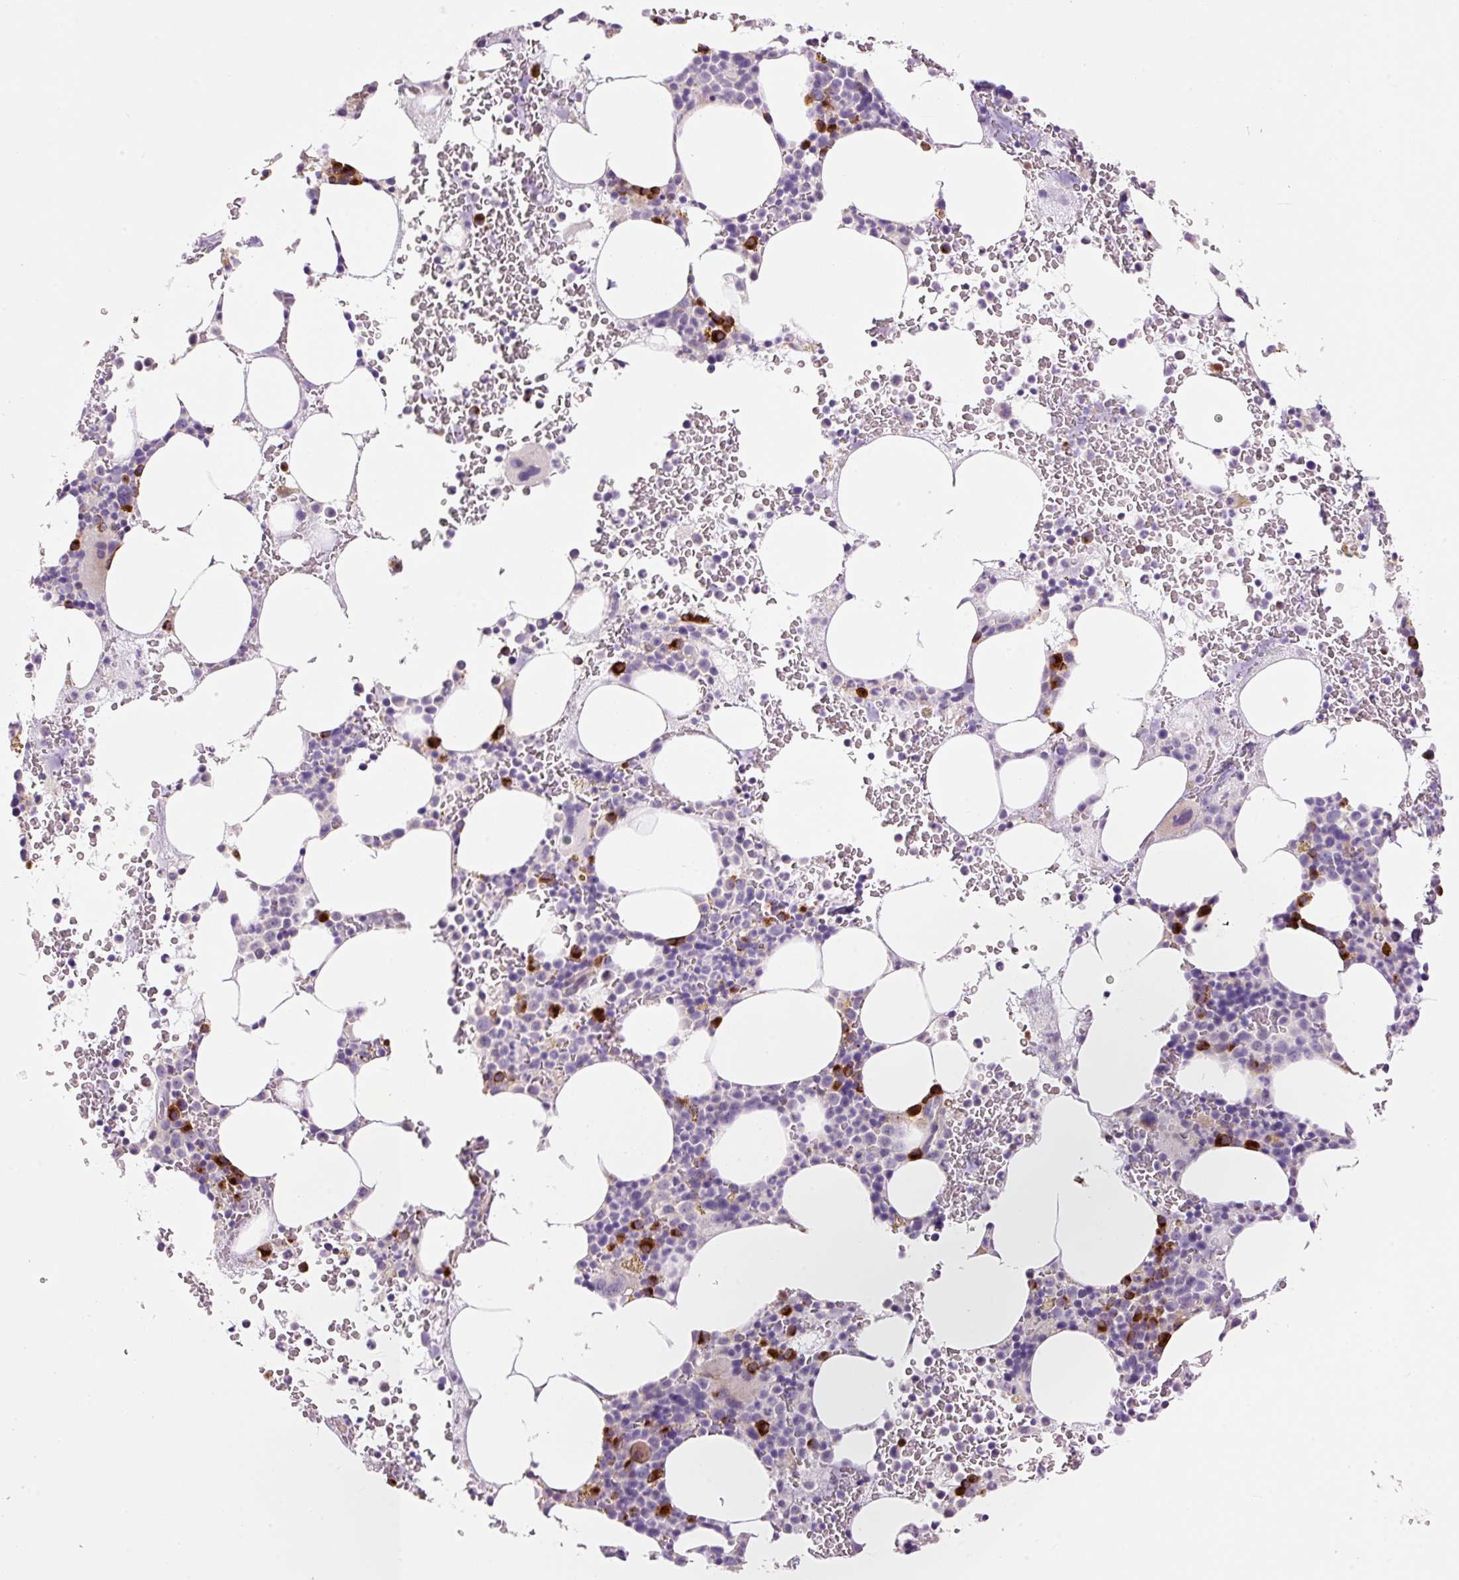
{"staining": {"intensity": "strong", "quantity": "<25%", "location": "cytoplasmic/membranous"}, "tissue": "bone marrow", "cell_type": "Hematopoietic cells", "image_type": "normal", "snomed": [{"axis": "morphology", "description": "Normal tissue, NOS"}, {"axis": "topography", "description": "Bone marrow"}], "caption": "This image demonstrates IHC staining of benign bone marrow, with medium strong cytoplasmic/membranous staining in approximately <25% of hematopoietic cells.", "gene": "HAX1", "patient": {"sex": "male", "age": 62}}